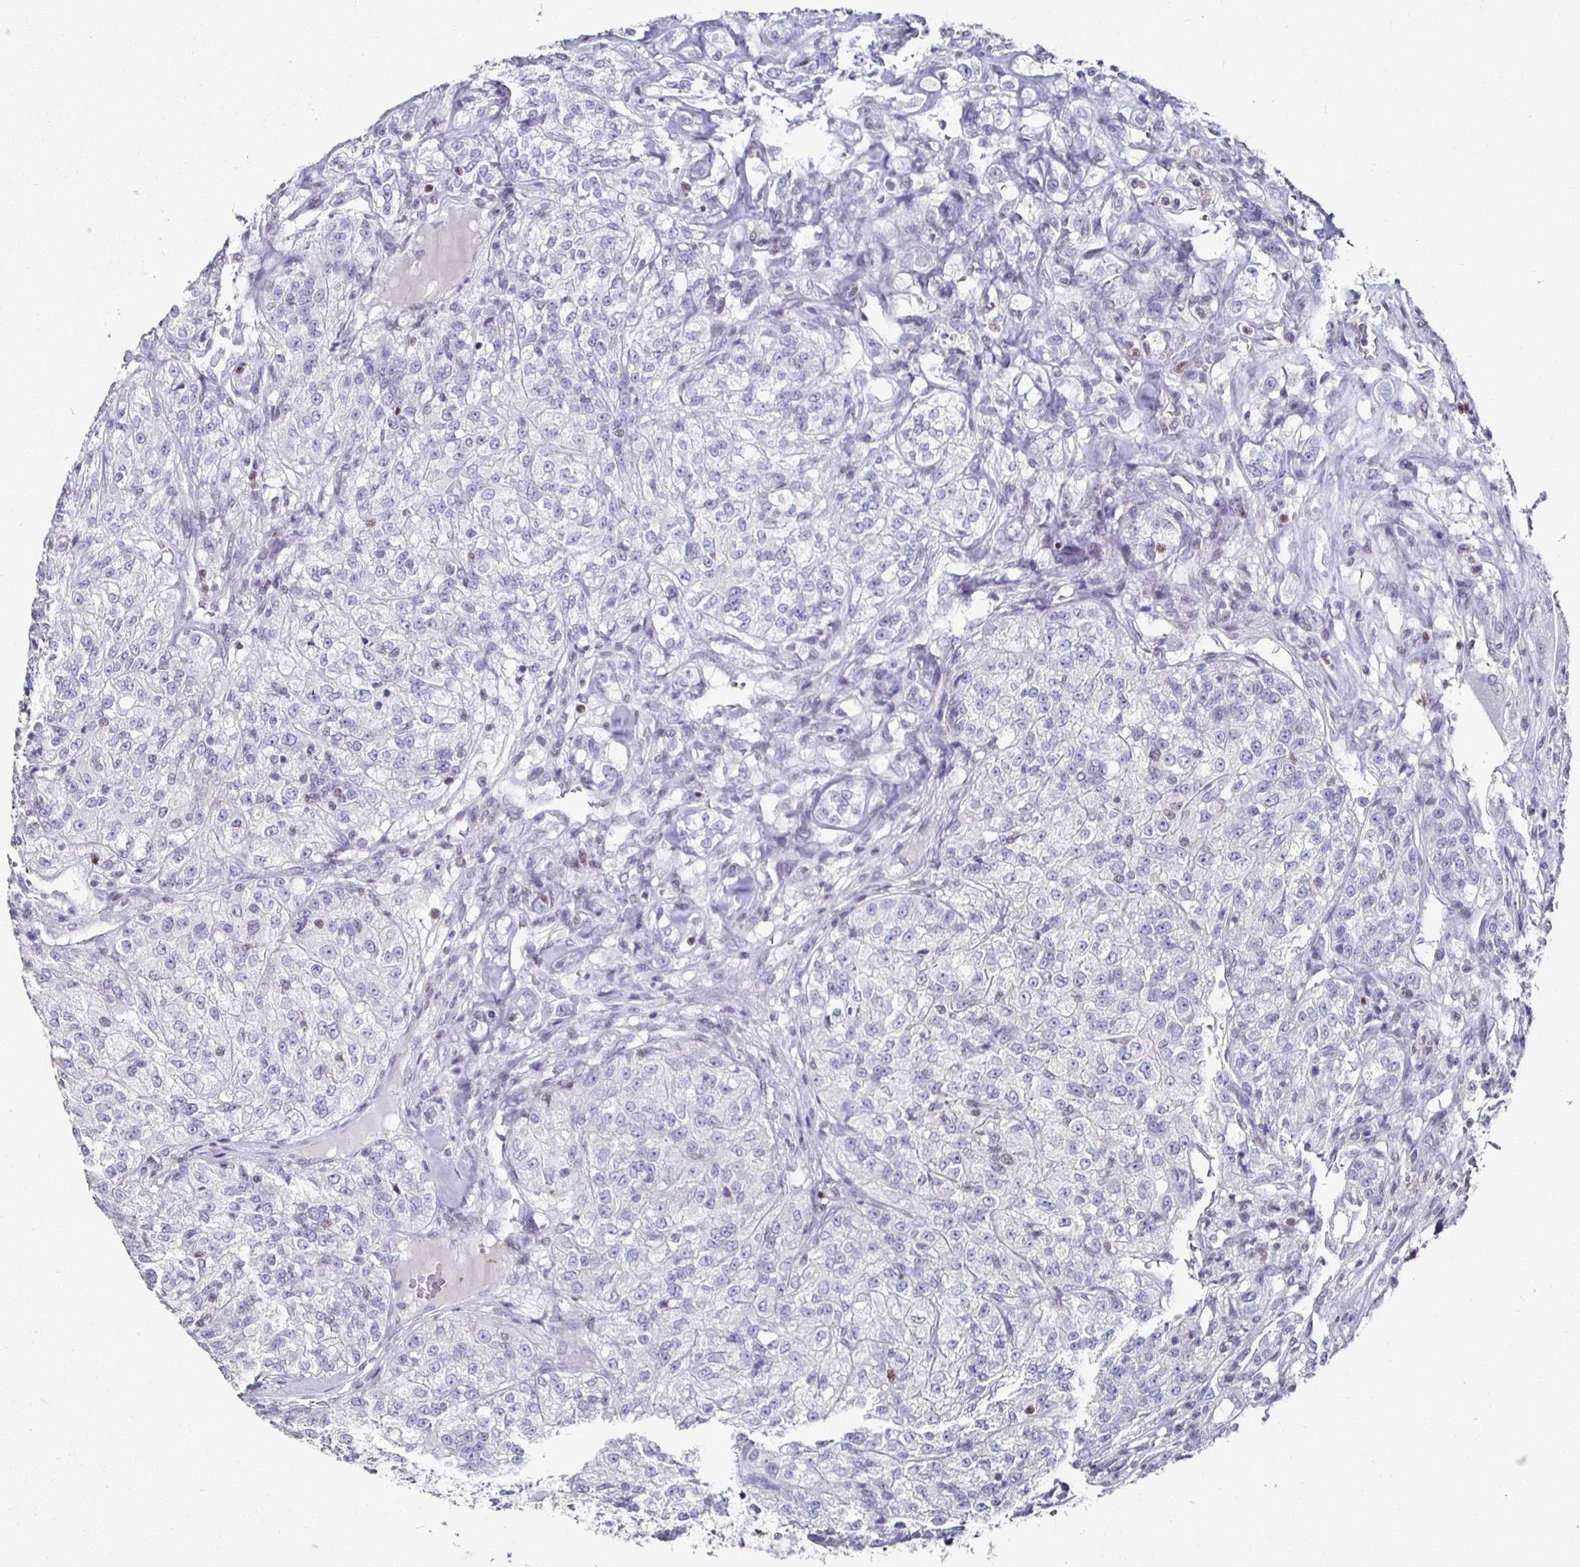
{"staining": {"intensity": "negative", "quantity": "none", "location": "none"}, "tissue": "renal cancer", "cell_type": "Tumor cells", "image_type": "cancer", "snomed": [{"axis": "morphology", "description": "Adenocarcinoma, NOS"}, {"axis": "topography", "description": "Kidney"}], "caption": "Immunohistochemistry (IHC) image of renal cancer (adenocarcinoma) stained for a protein (brown), which displays no positivity in tumor cells.", "gene": "RUNX2", "patient": {"sex": "female", "age": 63}}